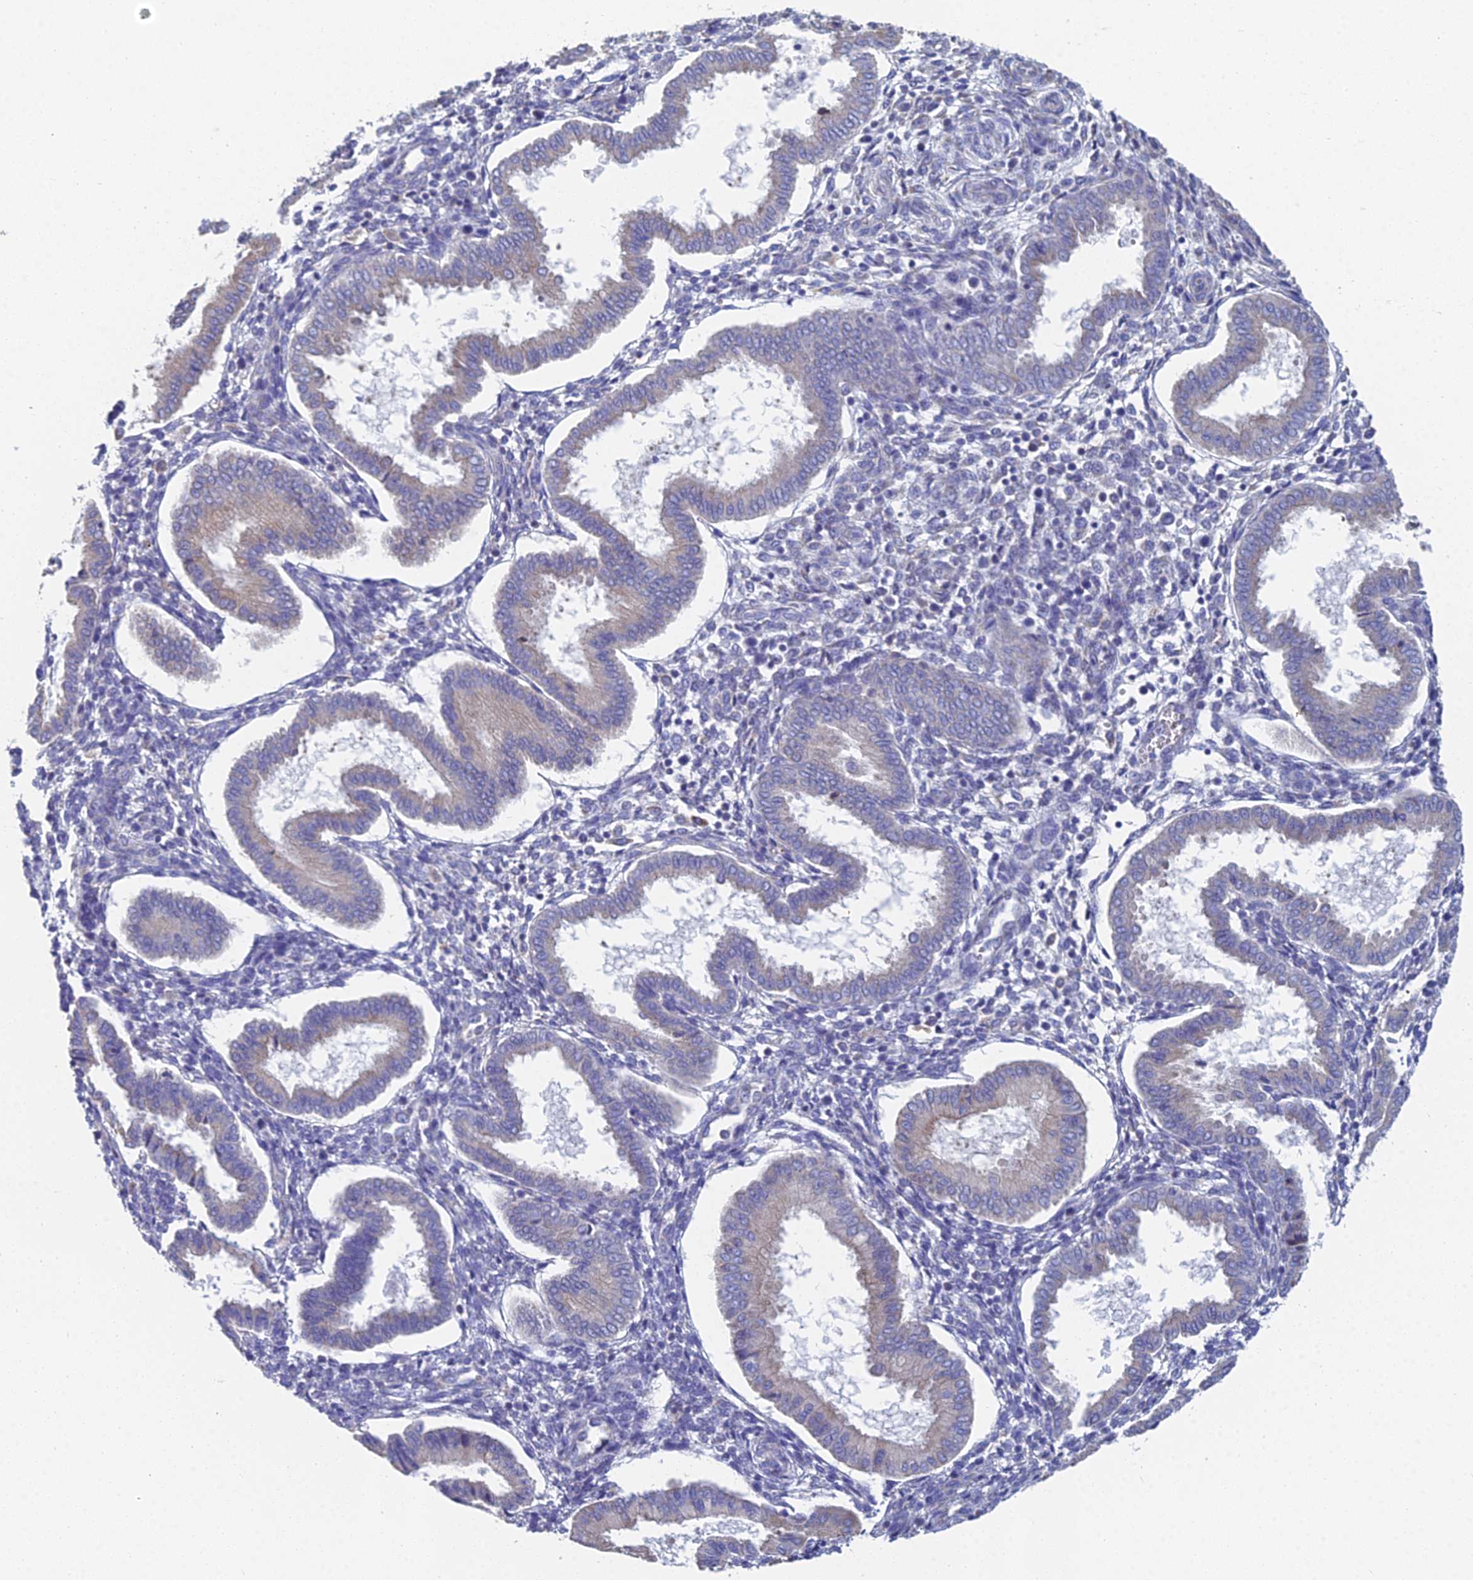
{"staining": {"intensity": "negative", "quantity": "none", "location": "none"}, "tissue": "endometrium", "cell_type": "Cells in endometrial stroma", "image_type": "normal", "snomed": [{"axis": "morphology", "description": "Normal tissue, NOS"}, {"axis": "topography", "description": "Endometrium"}], "caption": "This is an immunohistochemistry photomicrograph of normal human endometrium. There is no expression in cells in endometrial stroma.", "gene": "CRACR2B", "patient": {"sex": "female", "age": 24}}